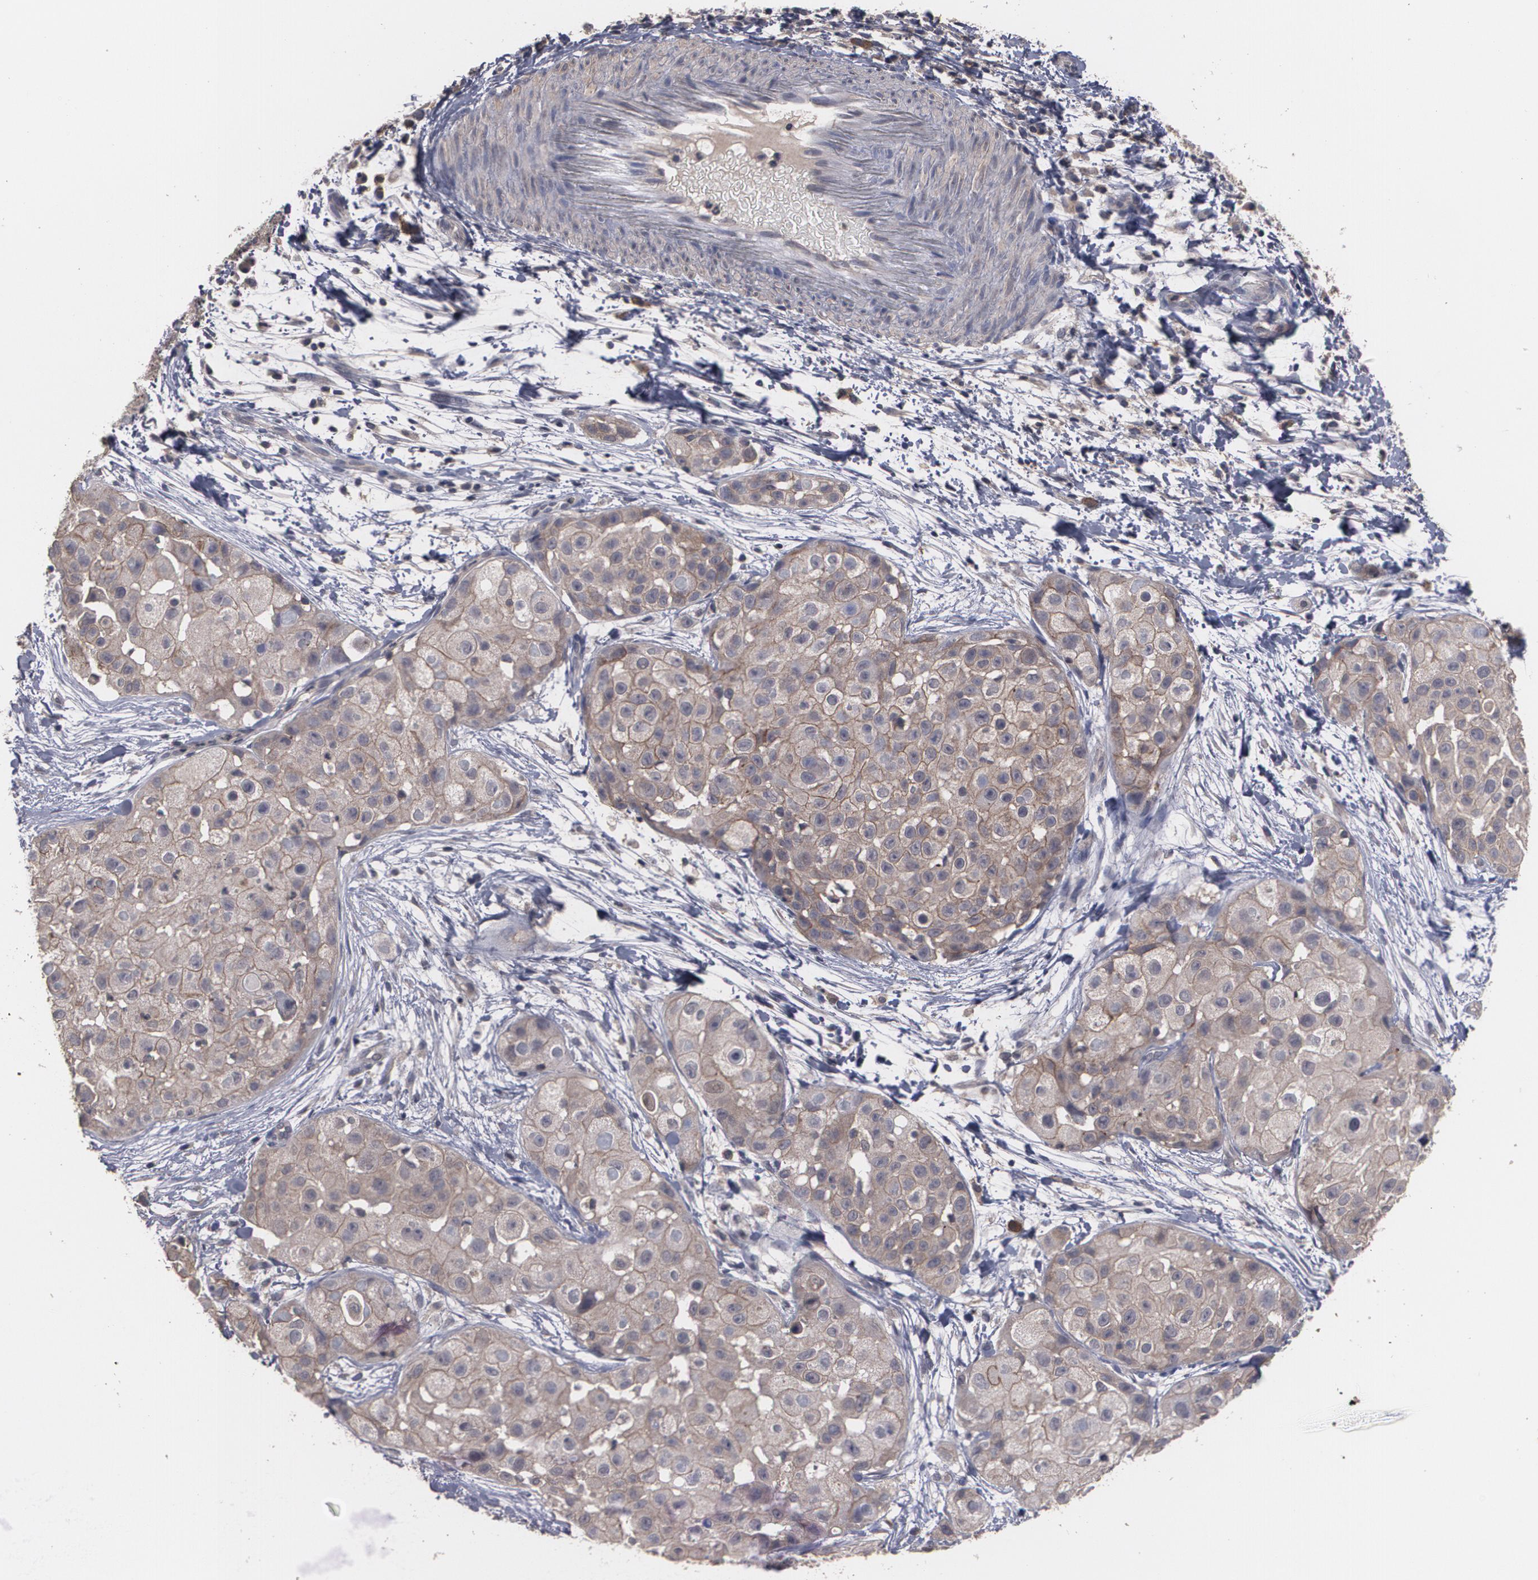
{"staining": {"intensity": "moderate", "quantity": ">75%", "location": "cytoplasmic/membranous"}, "tissue": "skin cancer", "cell_type": "Tumor cells", "image_type": "cancer", "snomed": [{"axis": "morphology", "description": "Squamous cell carcinoma, NOS"}, {"axis": "topography", "description": "Skin"}], "caption": "This micrograph reveals immunohistochemistry staining of human squamous cell carcinoma (skin), with medium moderate cytoplasmic/membranous expression in about >75% of tumor cells.", "gene": "ARF6", "patient": {"sex": "female", "age": 57}}